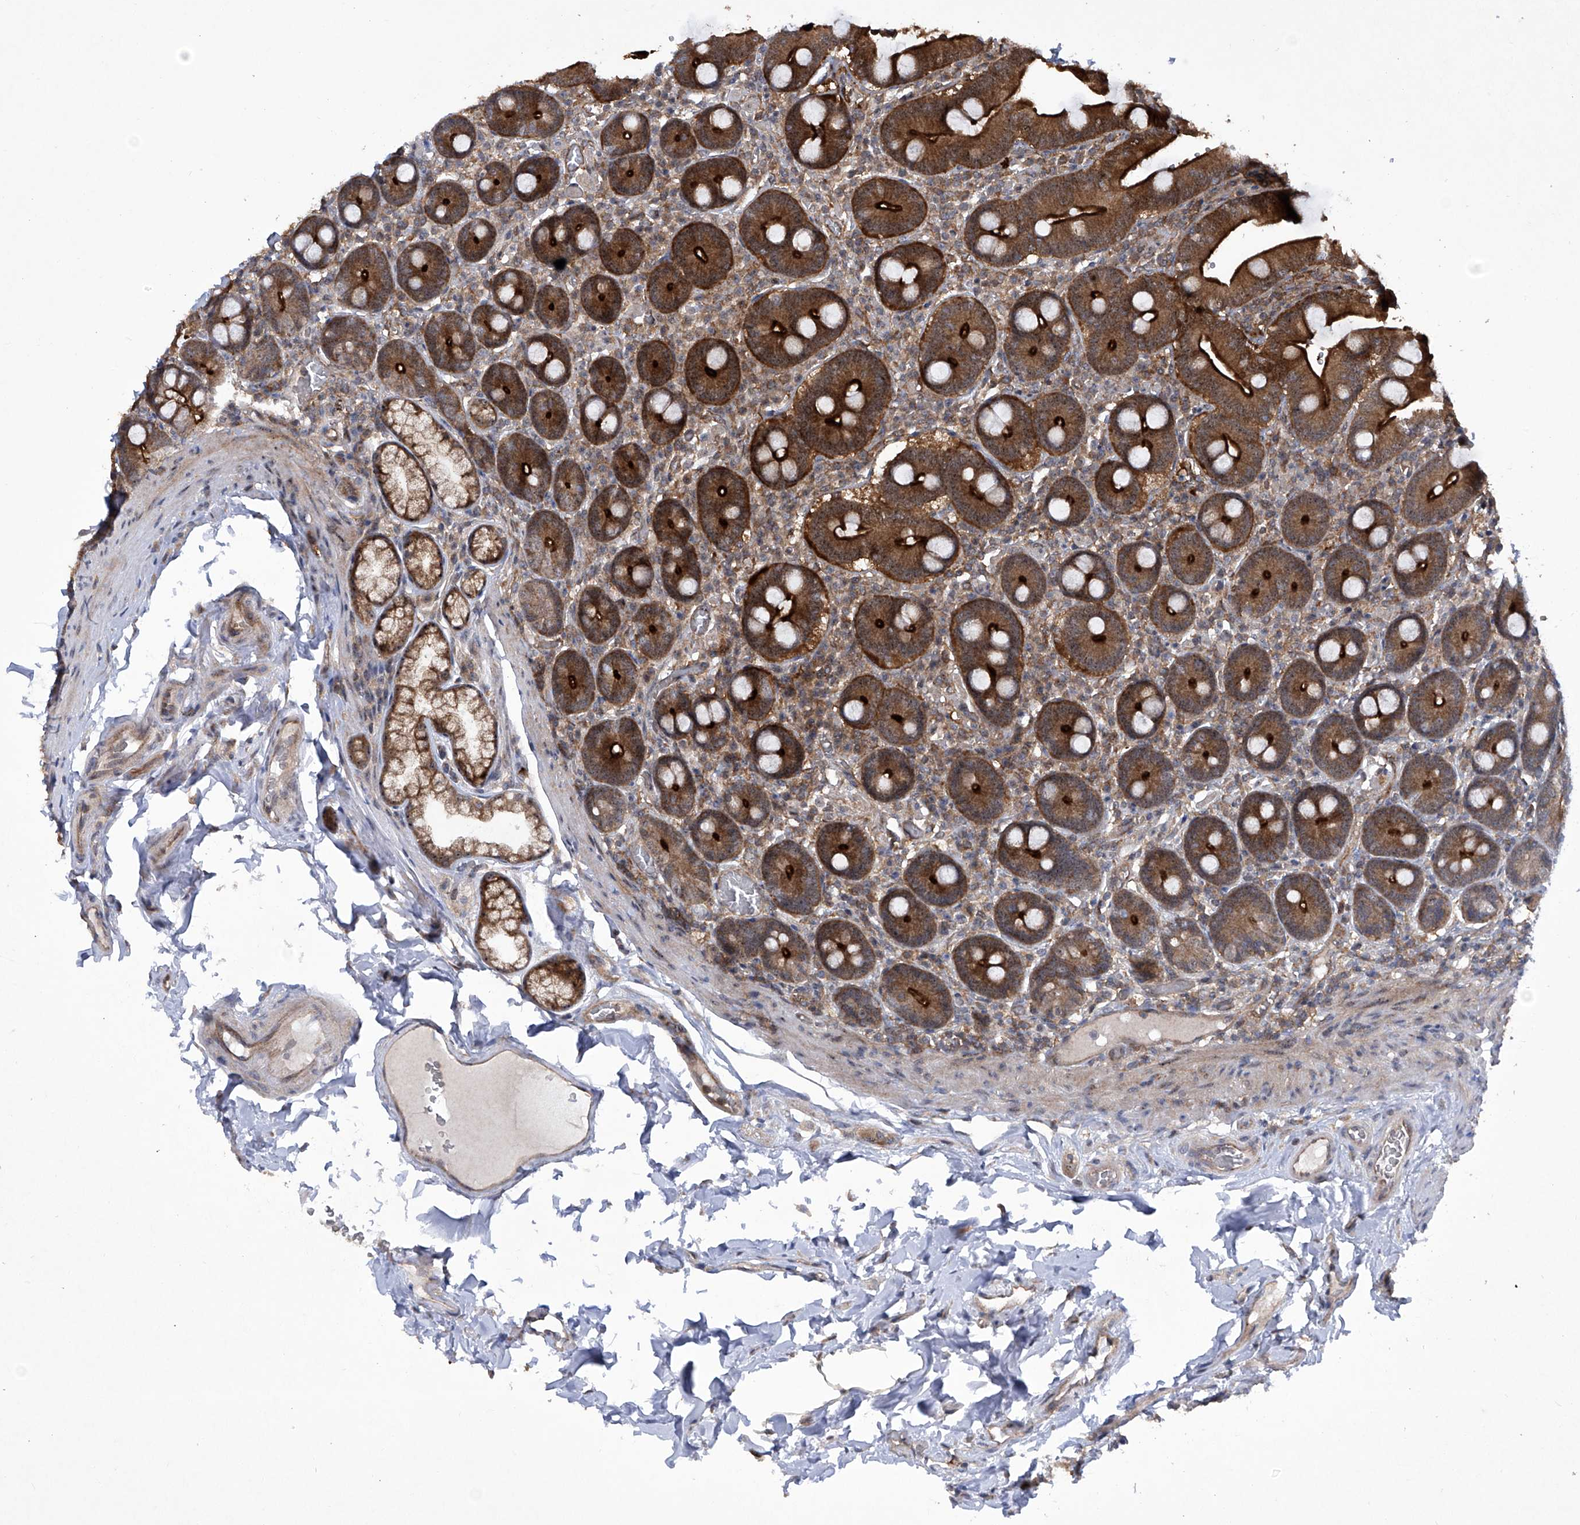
{"staining": {"intensity": "strong", "quantity": ">75%", "location": "cytoplasmic/membranous,nuclear"}, "tissue": "duodenum", "cell_type": "Glandular cells", "image_type": "normal", "snomed": [{"axis": "morphology", "description": "Normal tissue, NOS"}, {"axis": "topography", "description": "Duodenum"}], "caption": "Immunohistochemical staining of unremarkable duodenum shows >75% levels of strong cytoplasmic/membranous,nuclear protein expression in approximately >75% of glandular cells. (IHC, brightfield microscopy, high magnification).", "gene": "CISH", "patient": {"sex": "female", "age": 62}}